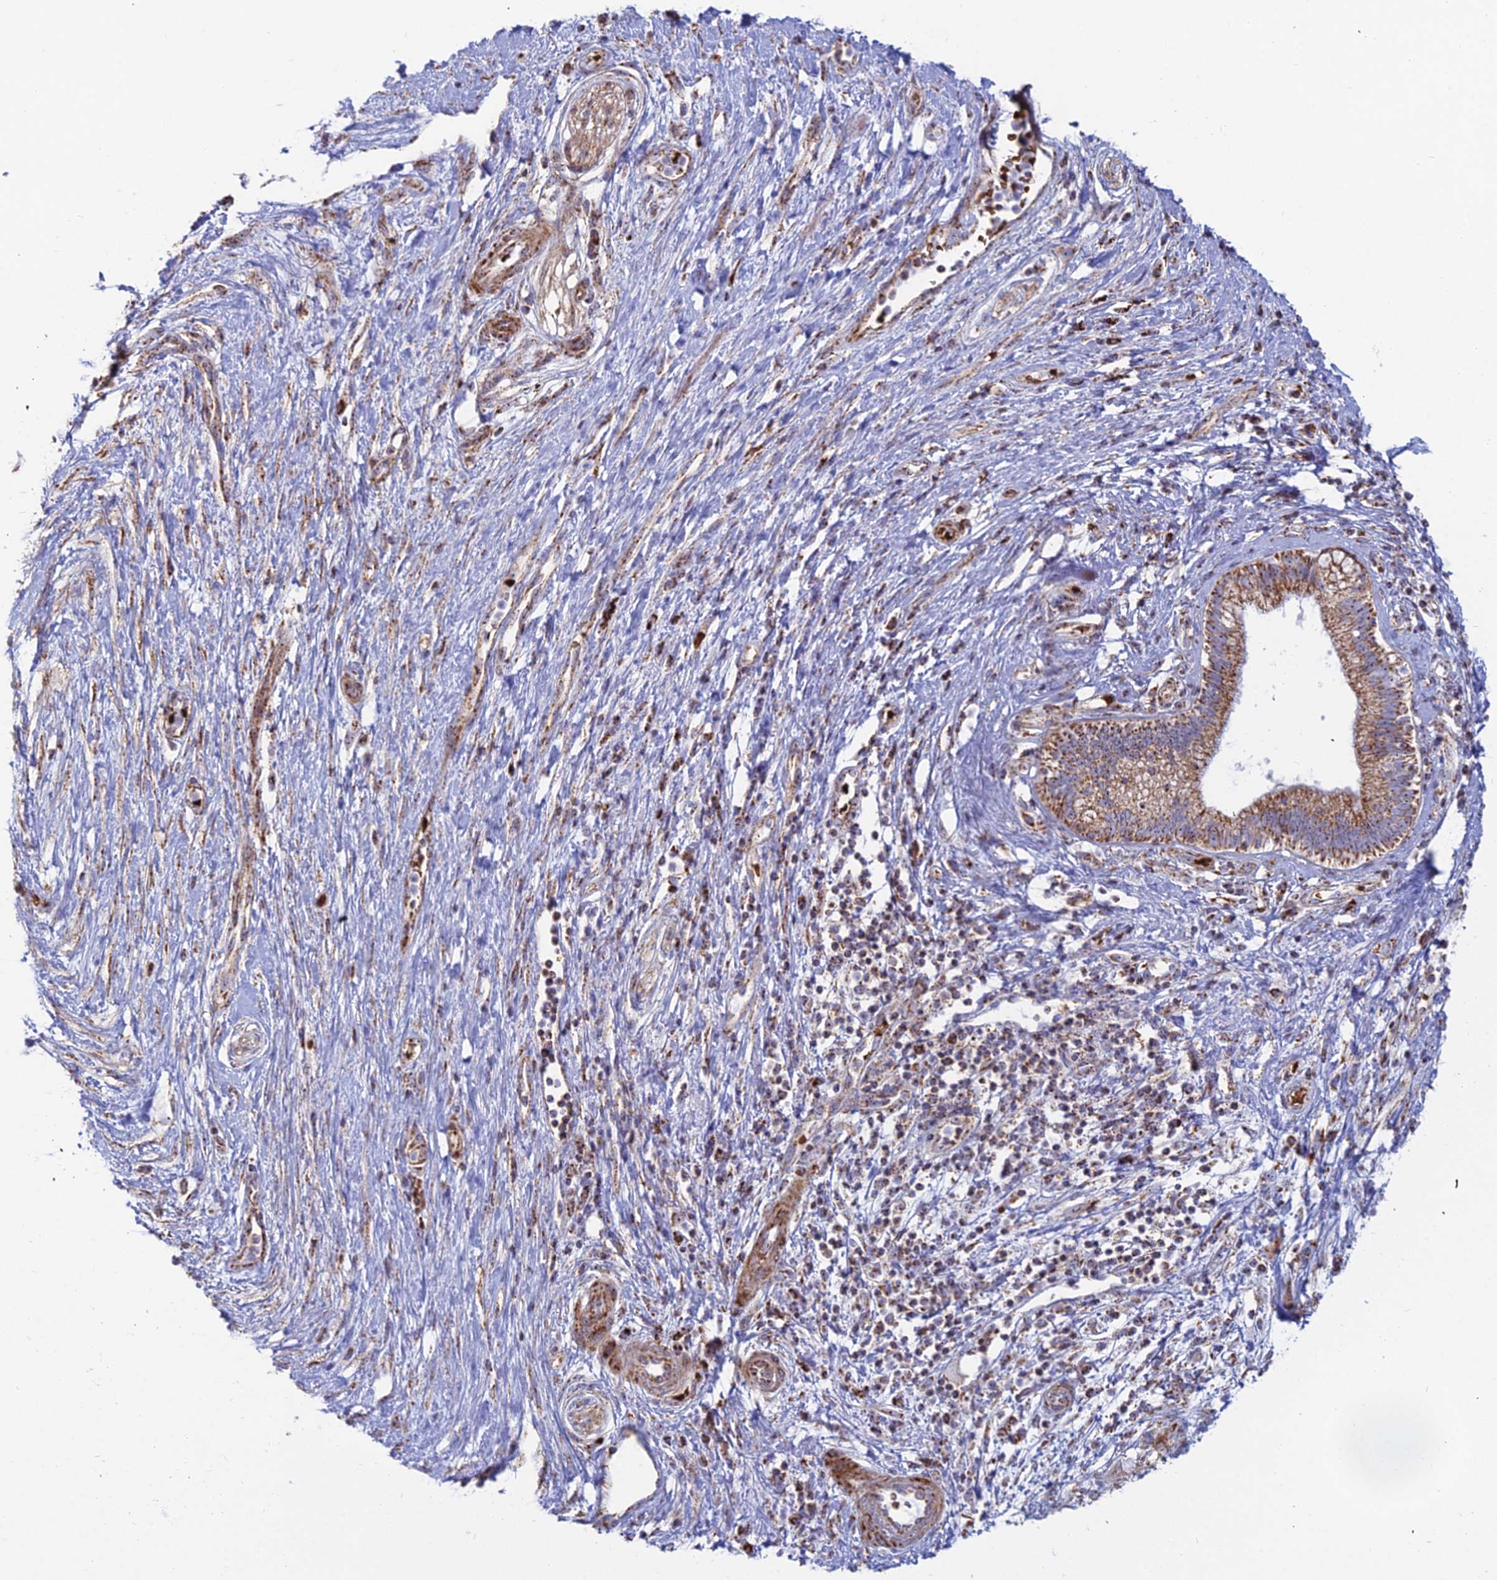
{"staining": {"intensity": "strong", "quantity": ">75%", "location": "cytoplasmic/membranous"}, "tissue": "pancreatic cancer", "cell_type": "Tumor cells", "image_type": "cancer", "snomed": [{"axis": "morphology", "description": "Adenocarcinoma, NOS"}, {"axis": "topography", "description": "Pancreas"}], "caption": "Strong cytoplasmic/membranous staining for a protein is identified in approximately >75% of tumor cells of pancreatic adenocarcinoma using immunohistochemistry (IHC).", "gene": "SLC35F4", "patient": {"sex": "female", "age": 73}}